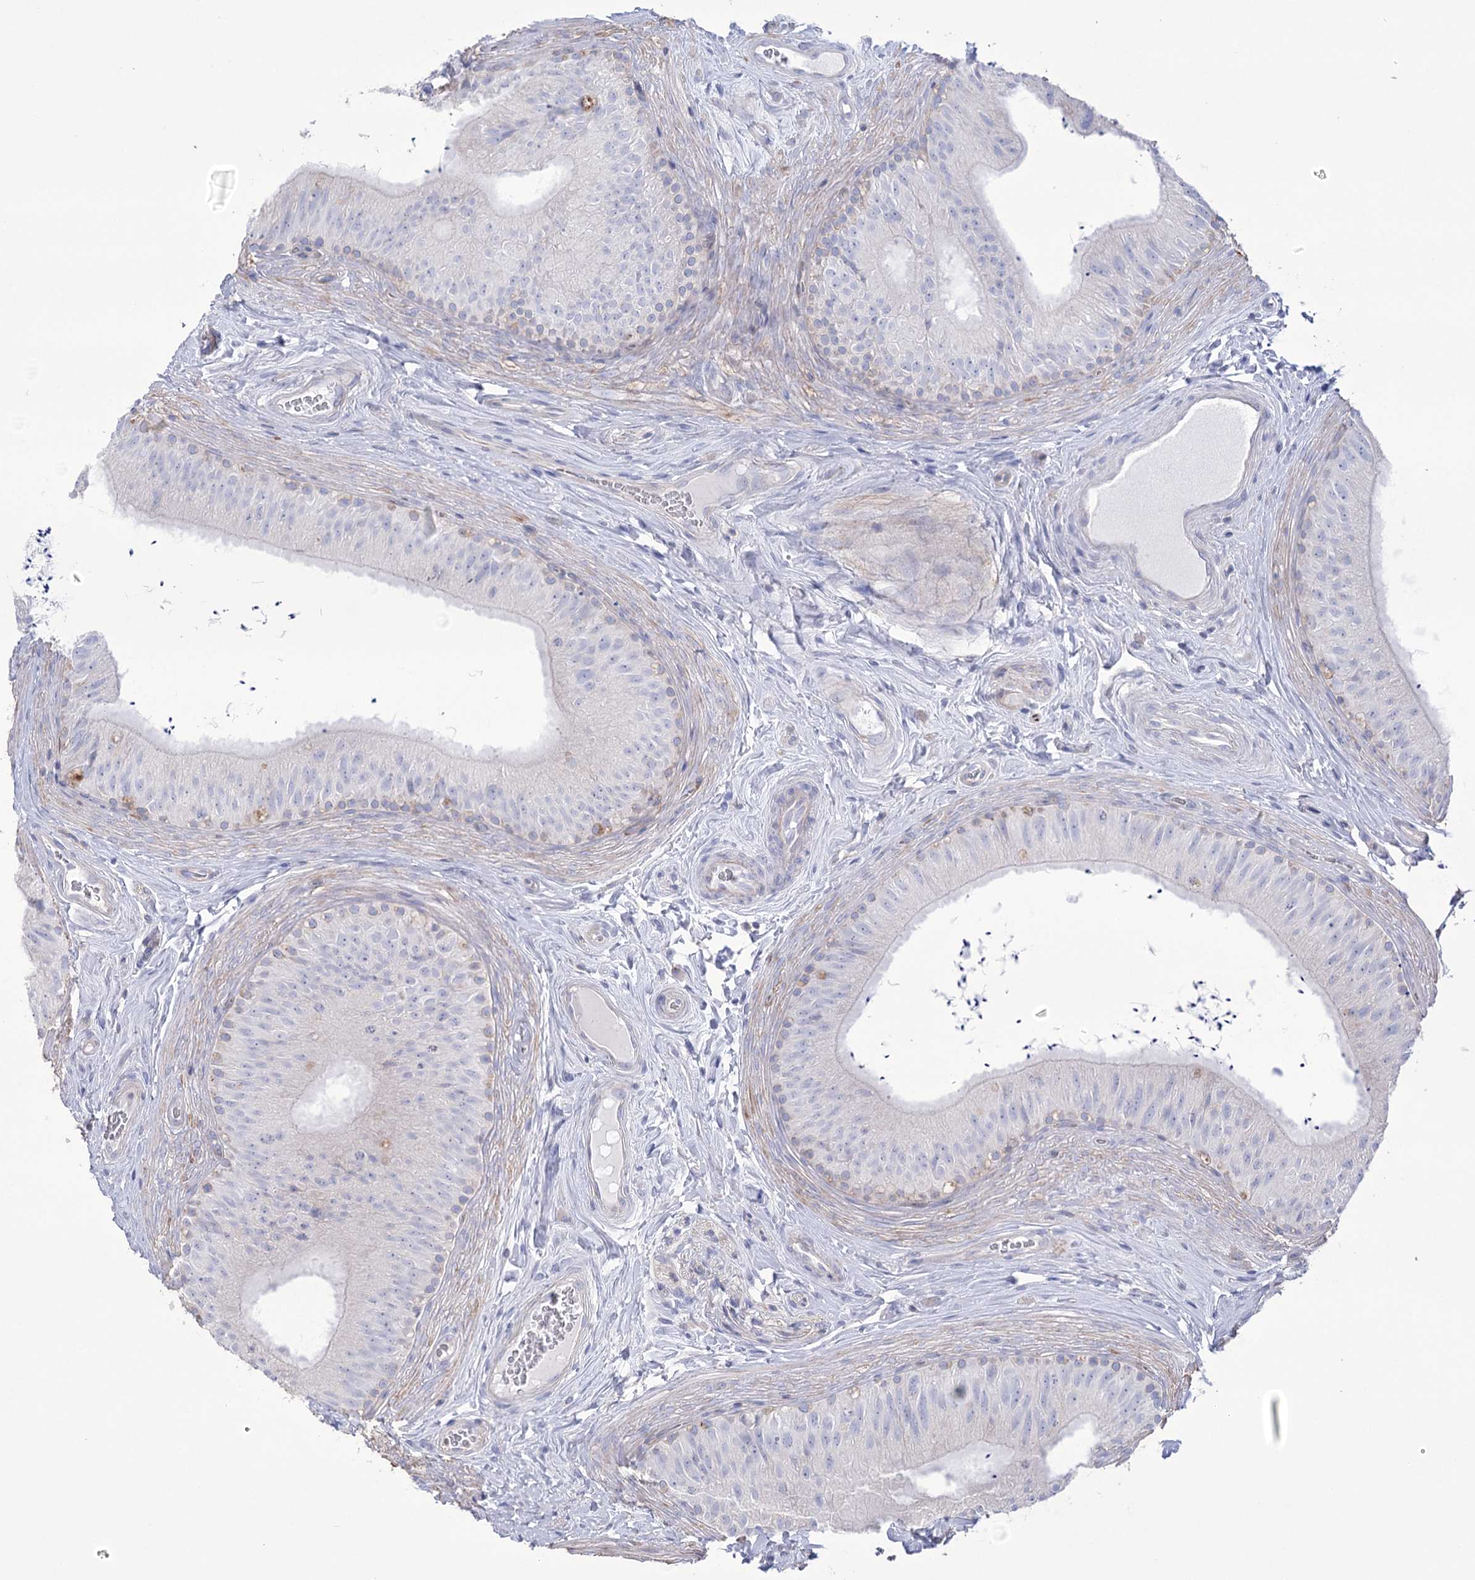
{"staining": {"intensity": "negative", "quantity": "none", "location": "none"}, "tissue": "epididymis", "cell_type": "Glandular cells", "image_type": "normal", "snomed": [{"axis": "morphology", "description": "Normal tissue, NOS"}, {"axis": "topography", "description": "Epididymis"}], "caption": "Immunohistochemistry (IHC) photomicrograph of benign human epididymis stained for a protein (brown), which demonstrates no positivity in glandular cells. The staining was performed using DAB (3,3'-diaminobenzidine) to visualize the protein expression in brown, while the nuclei were stained in blue with hematoxylin (Magnification: 20x).", "gene": "FAM216A", "patient": {"sex": "male", "age": 46}}